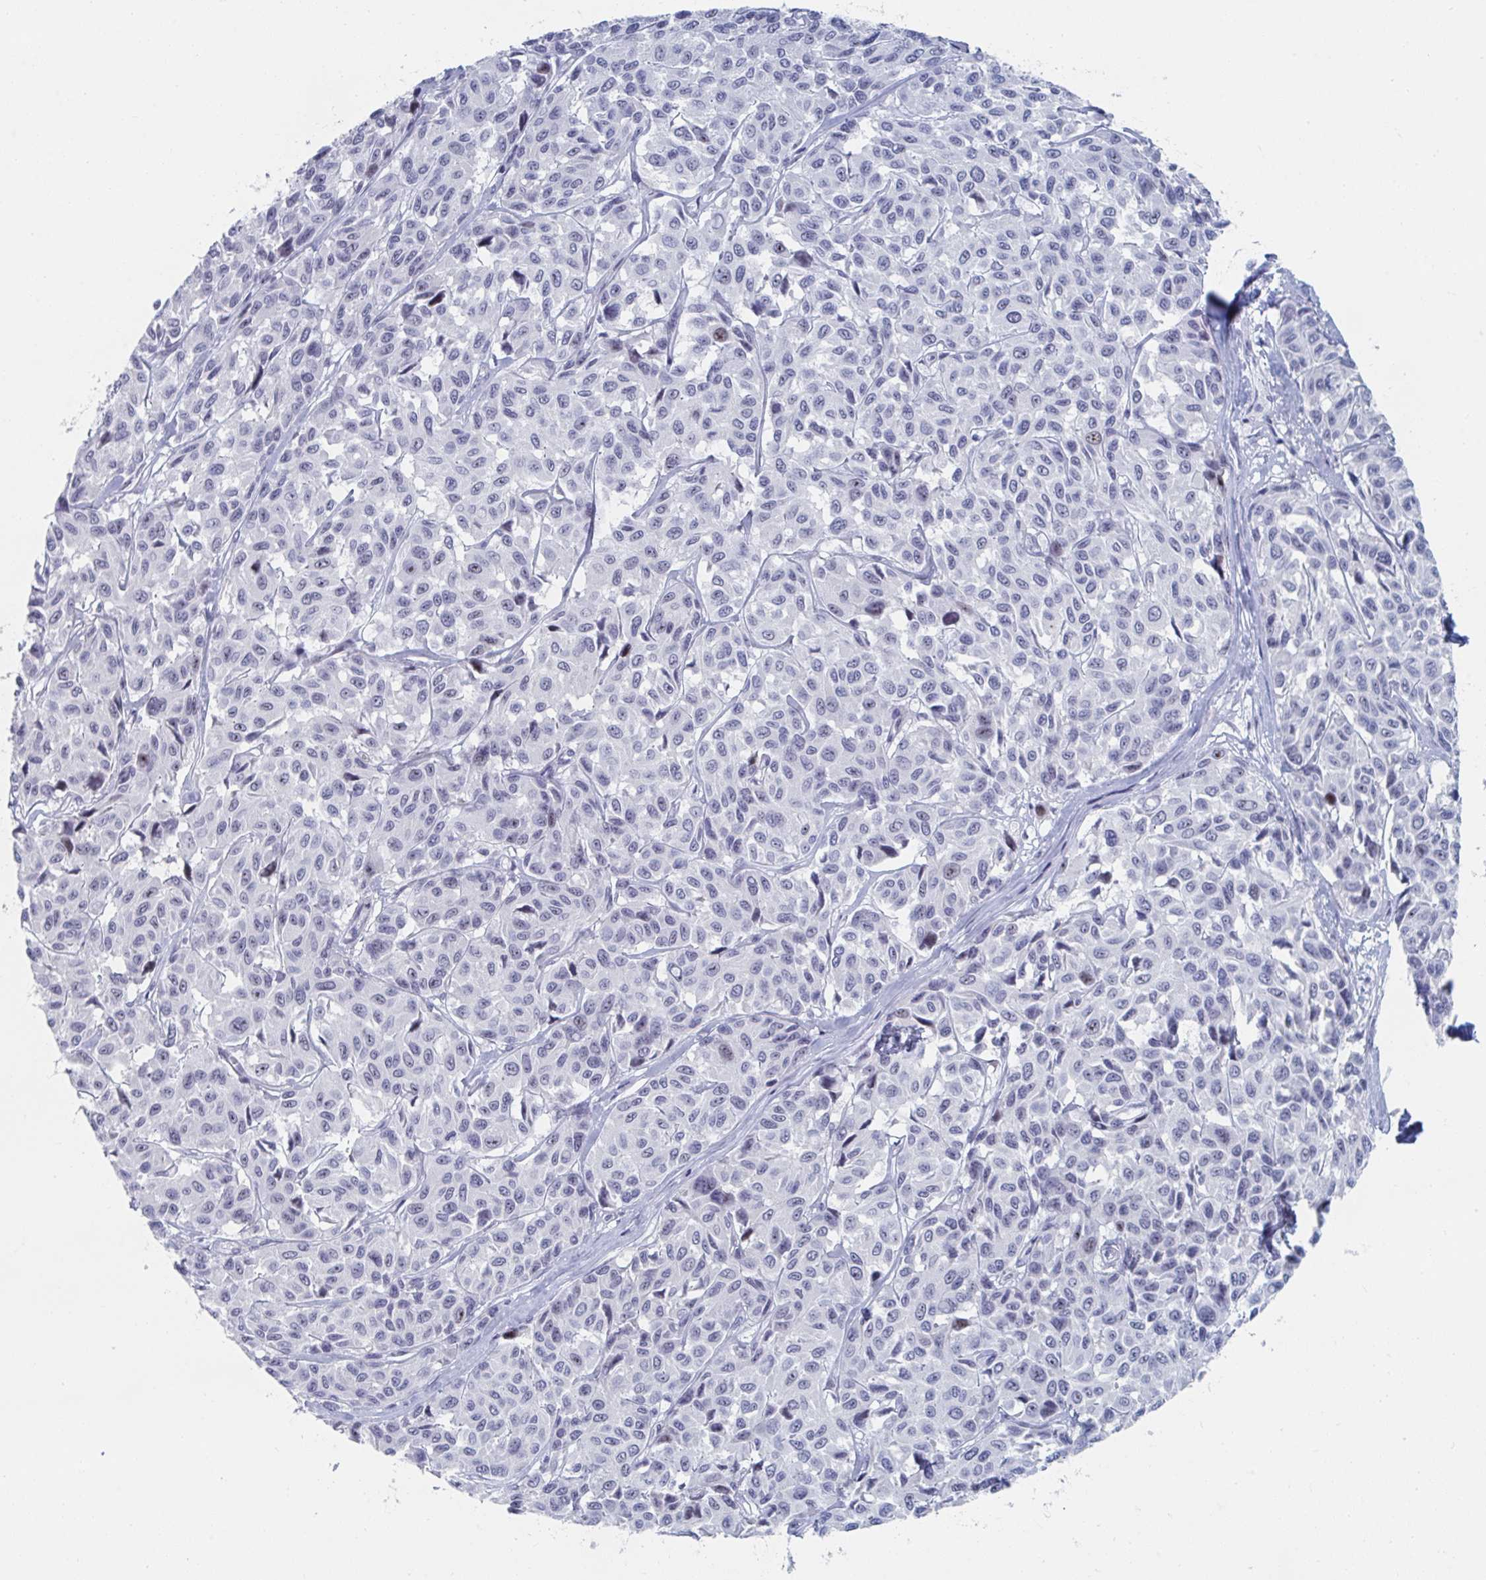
{"staining": {"intensity": "negative", "quantity": "none", "location": "none"}, "tissue": "melanoma", "cell_type": "Tumor cells", "image_type": "cancer", "snomed": [{"axis": "morphology", "description": "Malignant melanoma, NOS"}, {"axis": "topography", "description": "Skin"}], "caption": "There is no significant expression in tumor cells of malignant melanoma.", "gene": "NR1H2", "patient": {"sex": "female", "age": 66}}